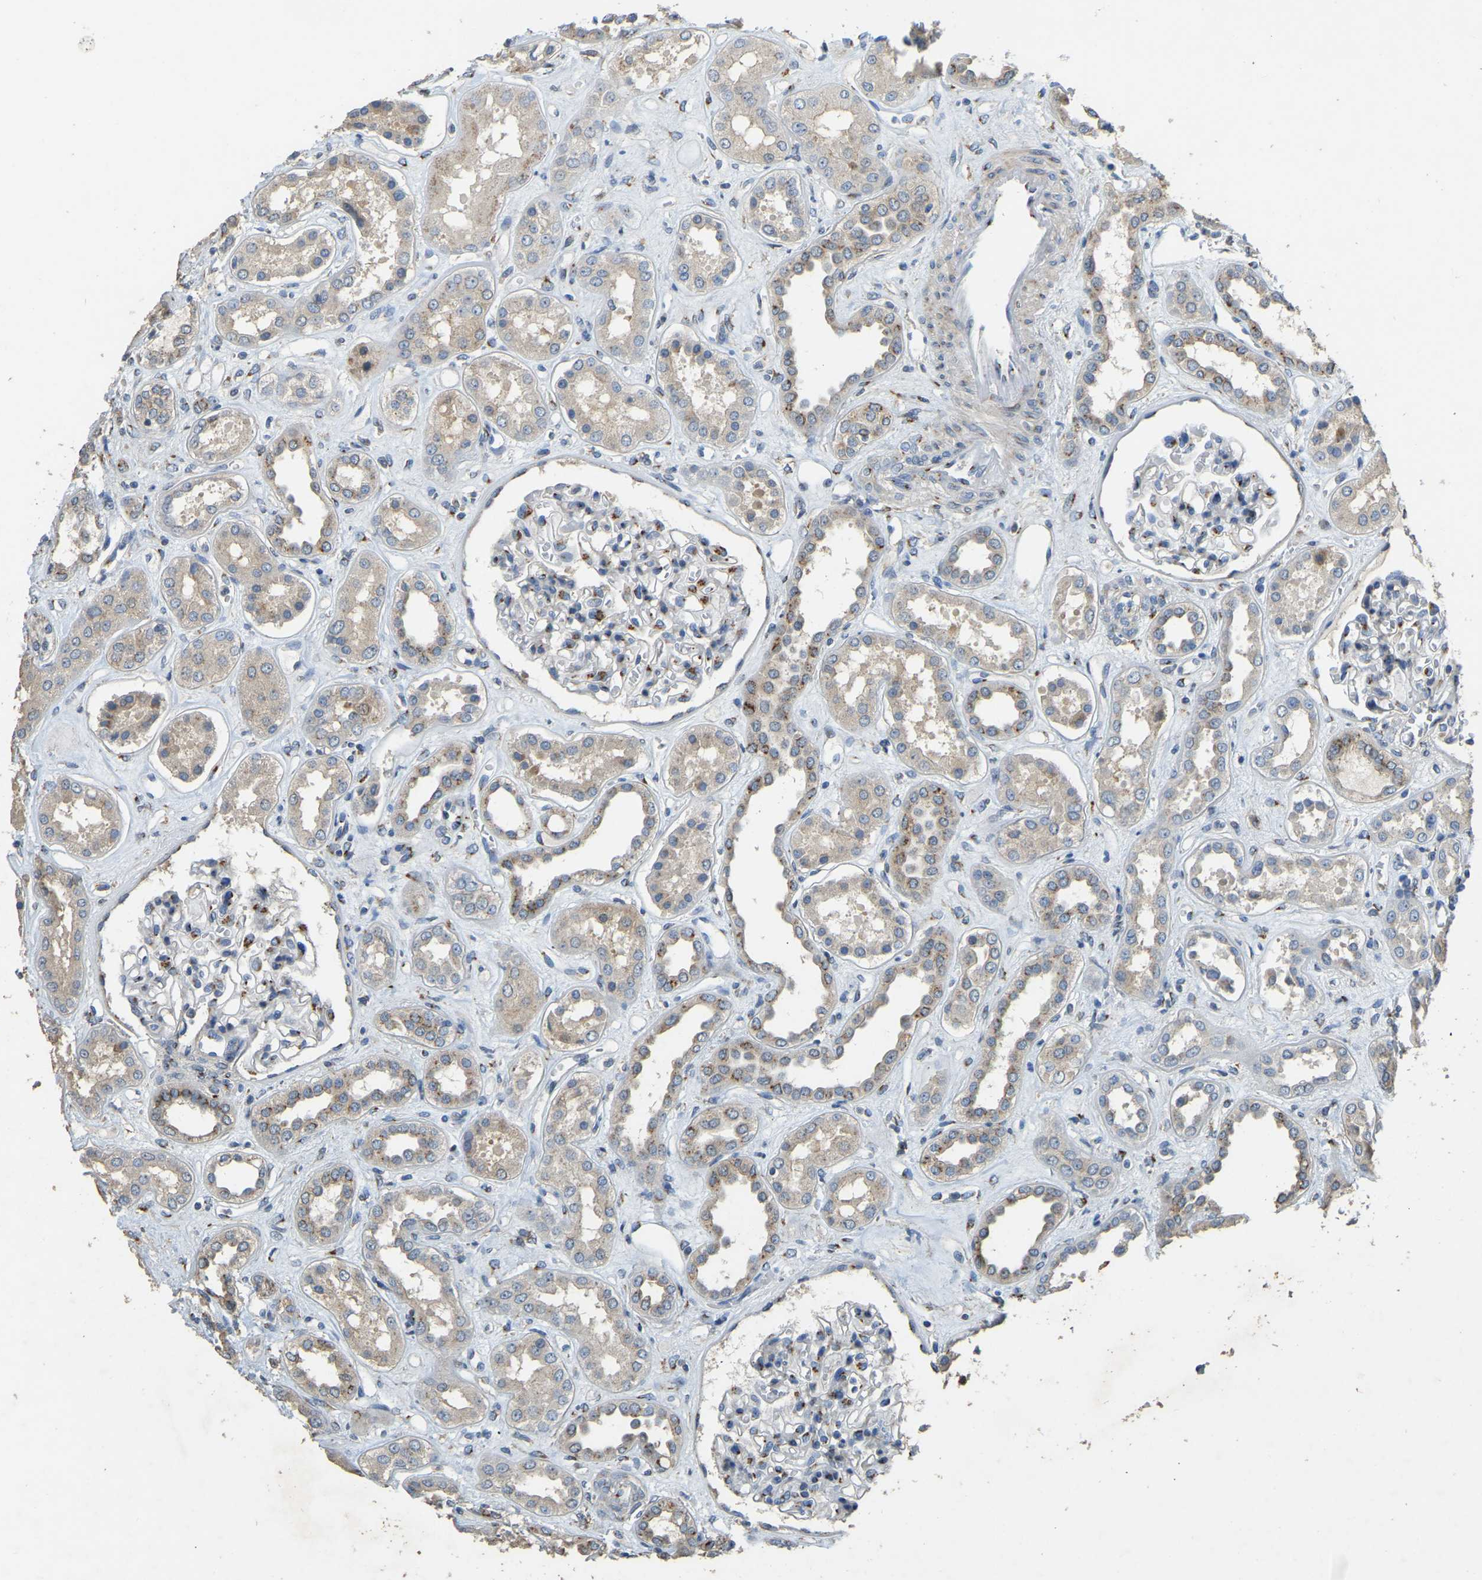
{"staining": {"intensity": "moderate", "quantity": "<25%", "location": "cytoplasmic/membranous"}, "tissue": "kidney", "cell_type": "Cells in glomeruli", "image_type": "normal", "snomed": [{"axis": "morphology", "description": "Normal tissue, NOS"}, {"axis": "topography", "description": "Kidney"}], "caption": "About <25% of cells in glomeruli in benign human kidney display moderate cytoplasmic/membranous protein positivity as visualized by brown immunohistochemical staining.", "gene": "FAM174A", "patient": {"sex": "male", "age": 59}}